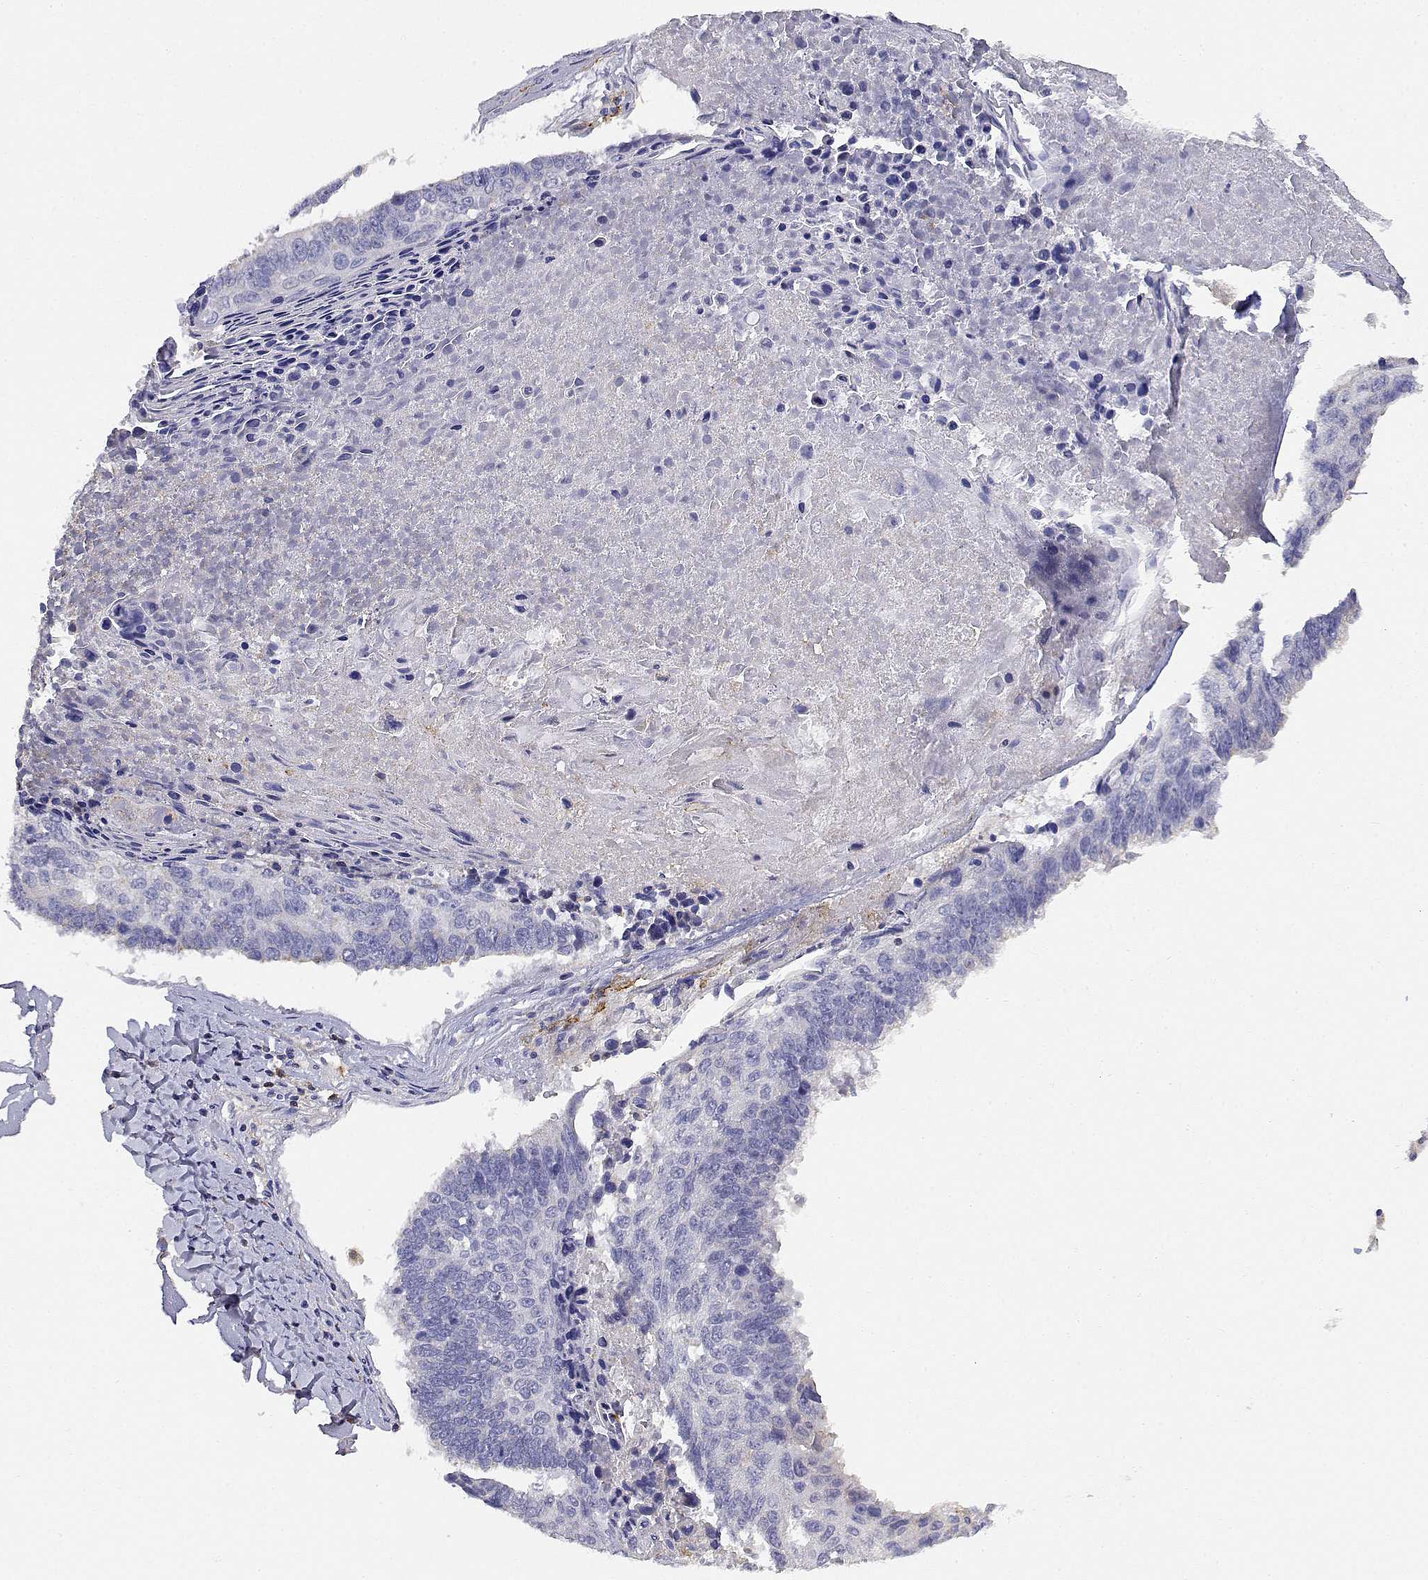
{"staining": {"intensity": "negative", "quantity": "none", "location": "none"}, "tissue": "lung cancer", "cell_type": "Tumor cells", "image_type": "cancer", "snomed": [{"axis": "morphology", "description": "Squamous cell carcinoma, NOS"}, {"axis": "topography", "description": "Lung"}], "caption": "The histopathology image exhibits no significant positivity in tumor cells of lung cancer.", "gene": "ADA", "patient": {"sex": "male", "age": 73}}